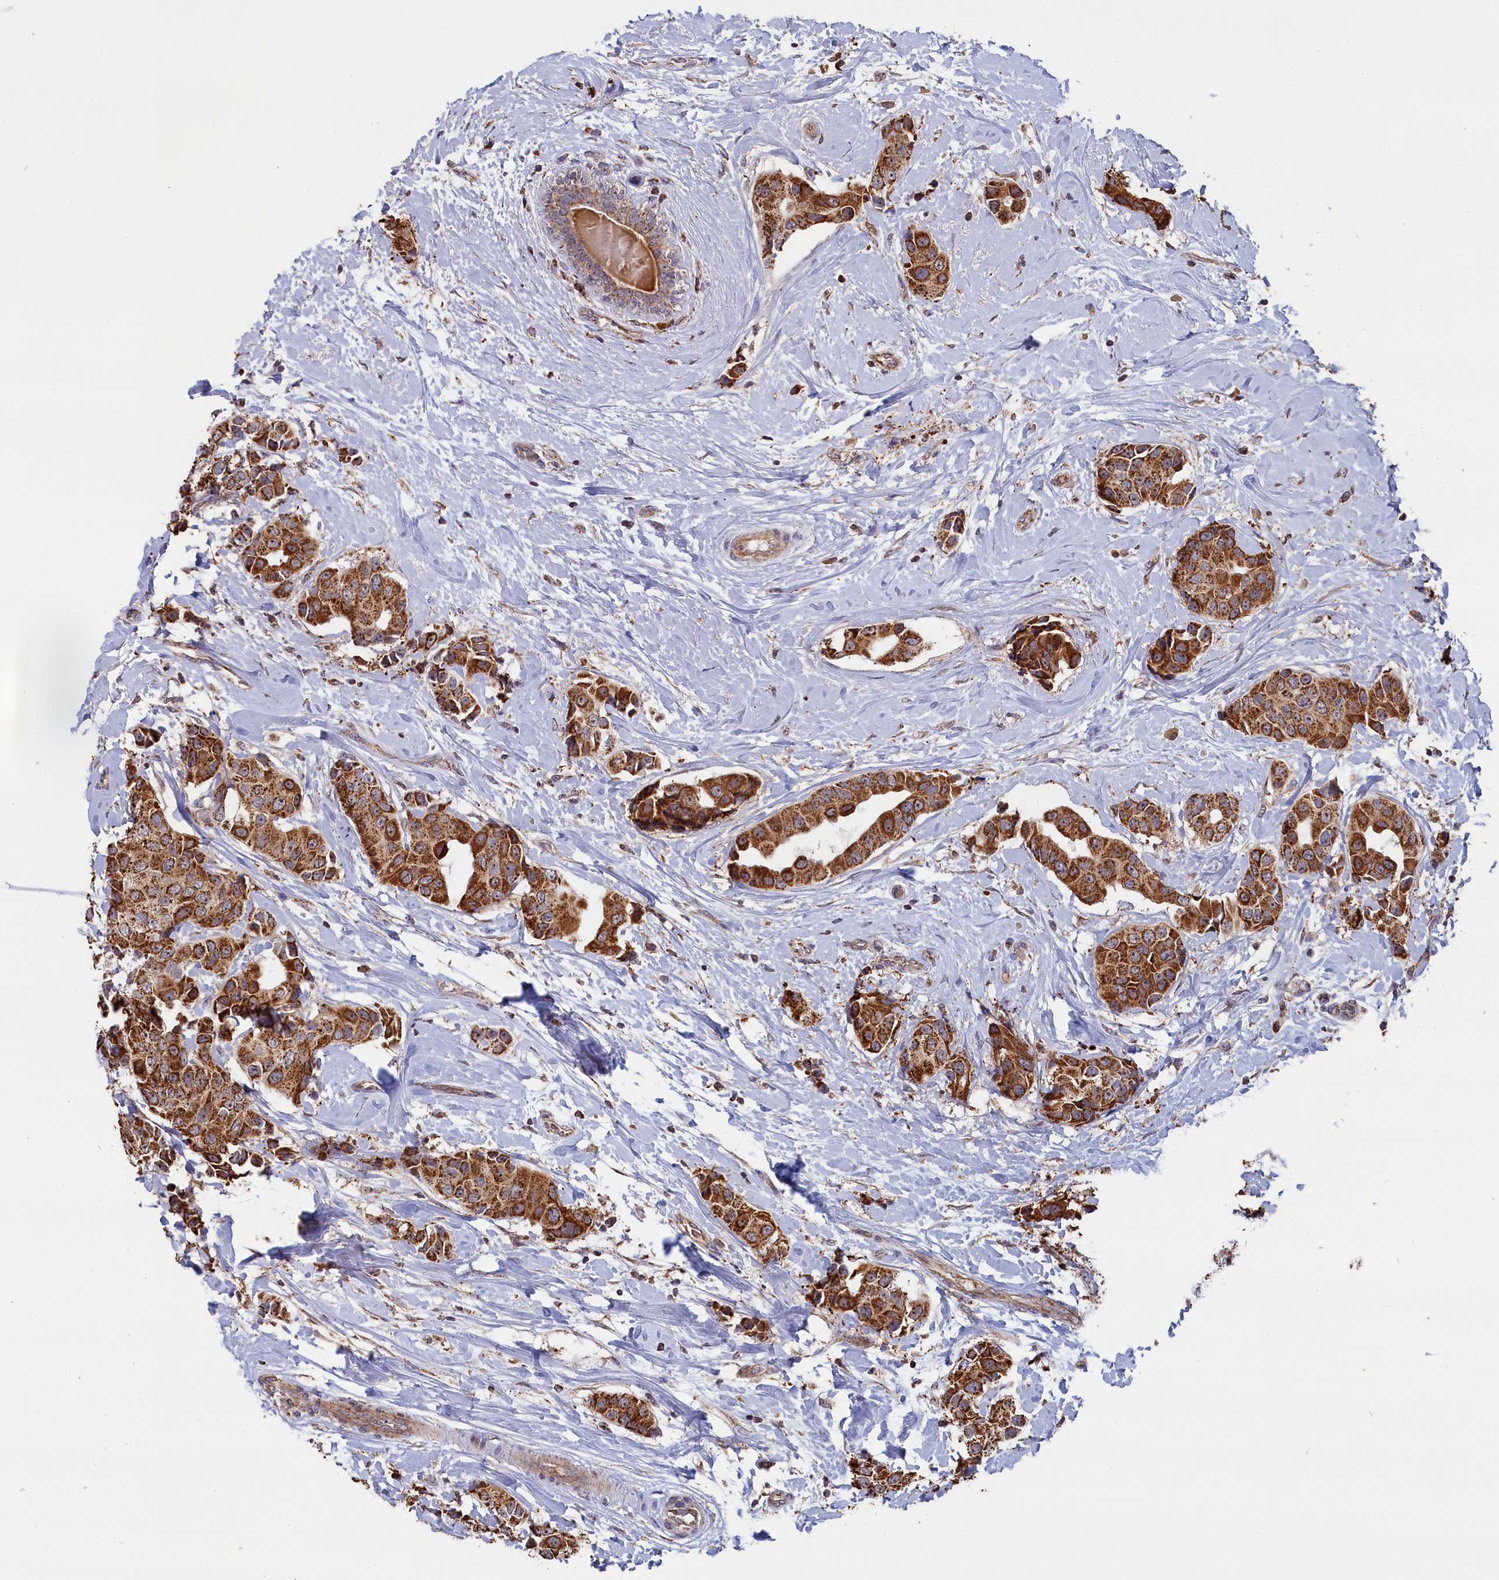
{"staining": {"intensity": "strong", "quantity": ">75%", "location": "cytoplasmic/membranous"}, "tissue": "breast cancer", "cell_type": "Tumor cells", "image_type": "cancer", "snomed": [{"axis": "morphology", "description": "Normal tissue, NOS"}, {"axis": "morphology", "description": "Duct carcinoma"}, {"axis": "topography", "description": "Breast"}], "caption": "An image showing strong cytoplasmic/membranous staining in approximately >75% of tumor cells in breast cancer (invasive ductal carcinoma), as visualized by brown immunohistochemical staining.", "gene": "ZNF816", "patient": {"sex": "female", "age": 39}}